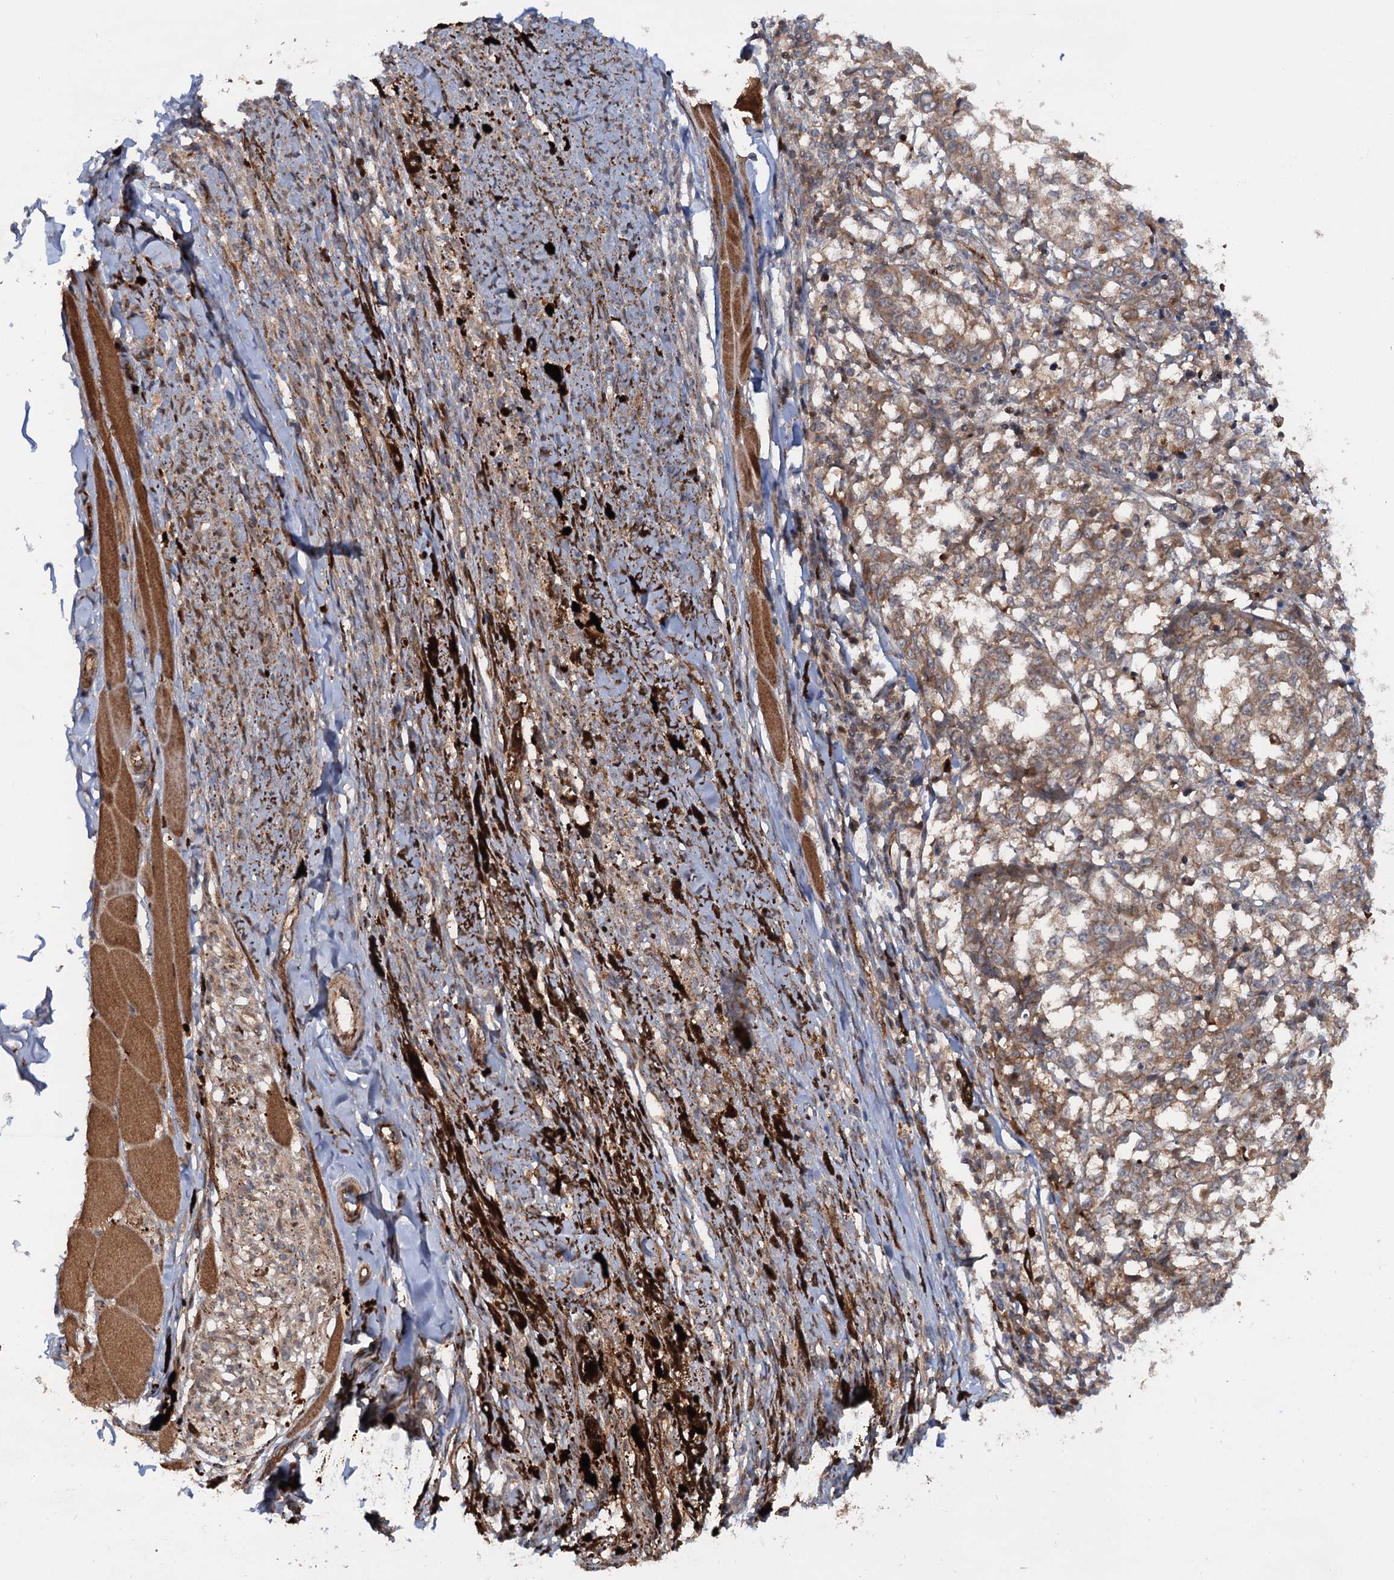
{"staining": {"intensity": "moderate", "quantity": "25%-75%", "location": "cytoplasmic/membranous"}, "tissue": "melanoma", "cell_type": "Tumor cells", "image_type": "cancer", "snomed": [{"axis": "morphology", "description": "Malignant melanoma, NOS"}, {"axis": "topography", "description": "Skin"}], "caption": "Protein expression by IHC reveals moderate cytoplasmic/membranous expression in about 25%-75% of tumor cells in malignant melanoma. (Brightfield microscopy of DAB IHC at high magnification).", "gene": "ADGRG4", "patient": {"sex": "female", "age": 72}}